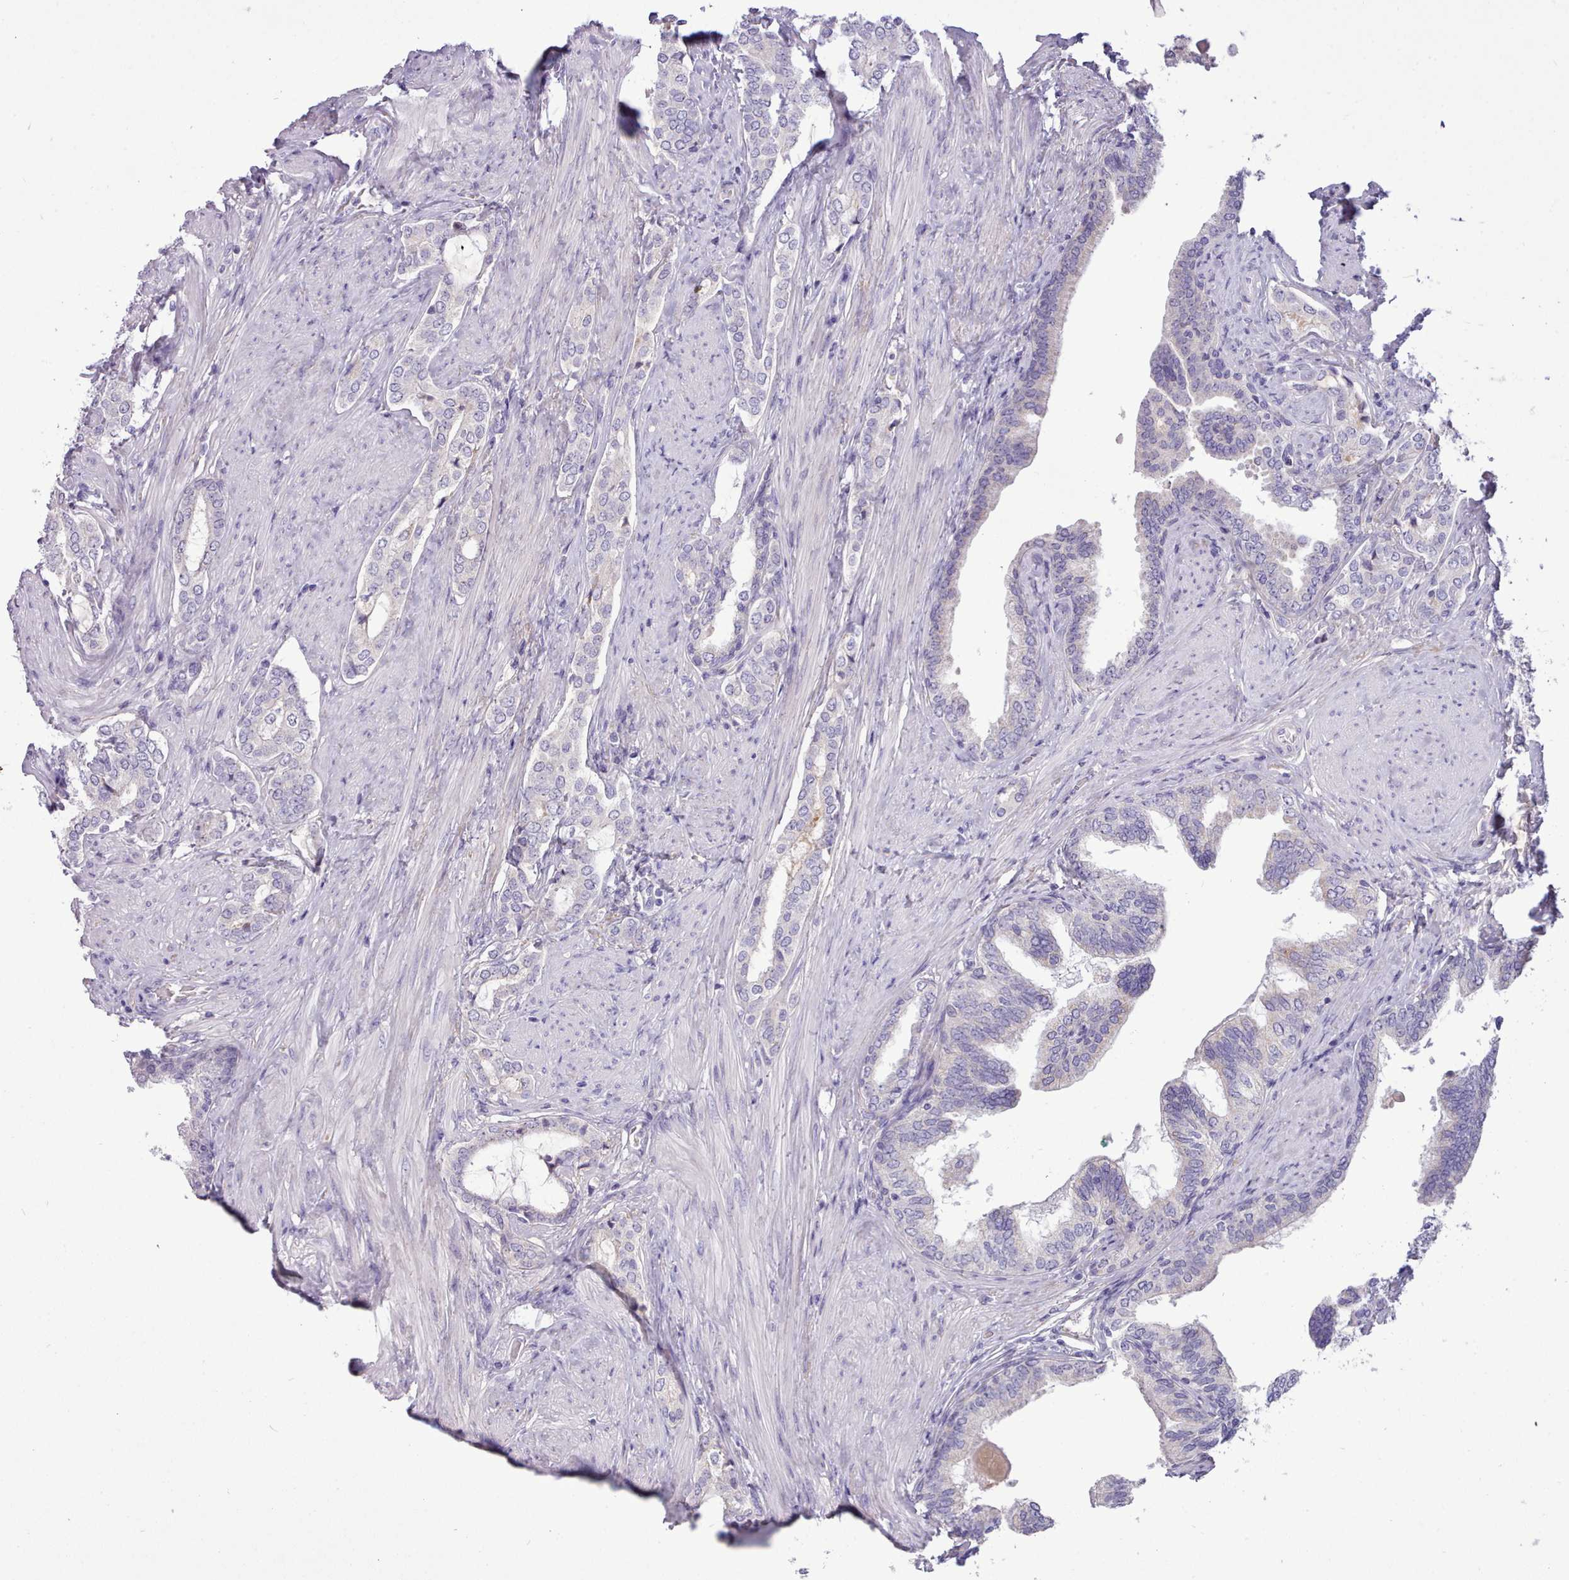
{"staining": {"intensity": "negative", "quantity": "none", "location": "none"}, "tissue": "prostate cancer", "cell_type": "Tumor cells", "image_type": "cancer", "snomed": [{"axis": "morphology", "description": "Adenocarcinoma, High grade"}, {"axis": "topography", "description": "Prostate"}], "caption": "This is an immunohistochemistry (IHC) photomicrograph of prostate cancer. There is no staining in tumor cells.", "gene": "CYP2A13", "patient": {"sex": "male", "age": 71}}